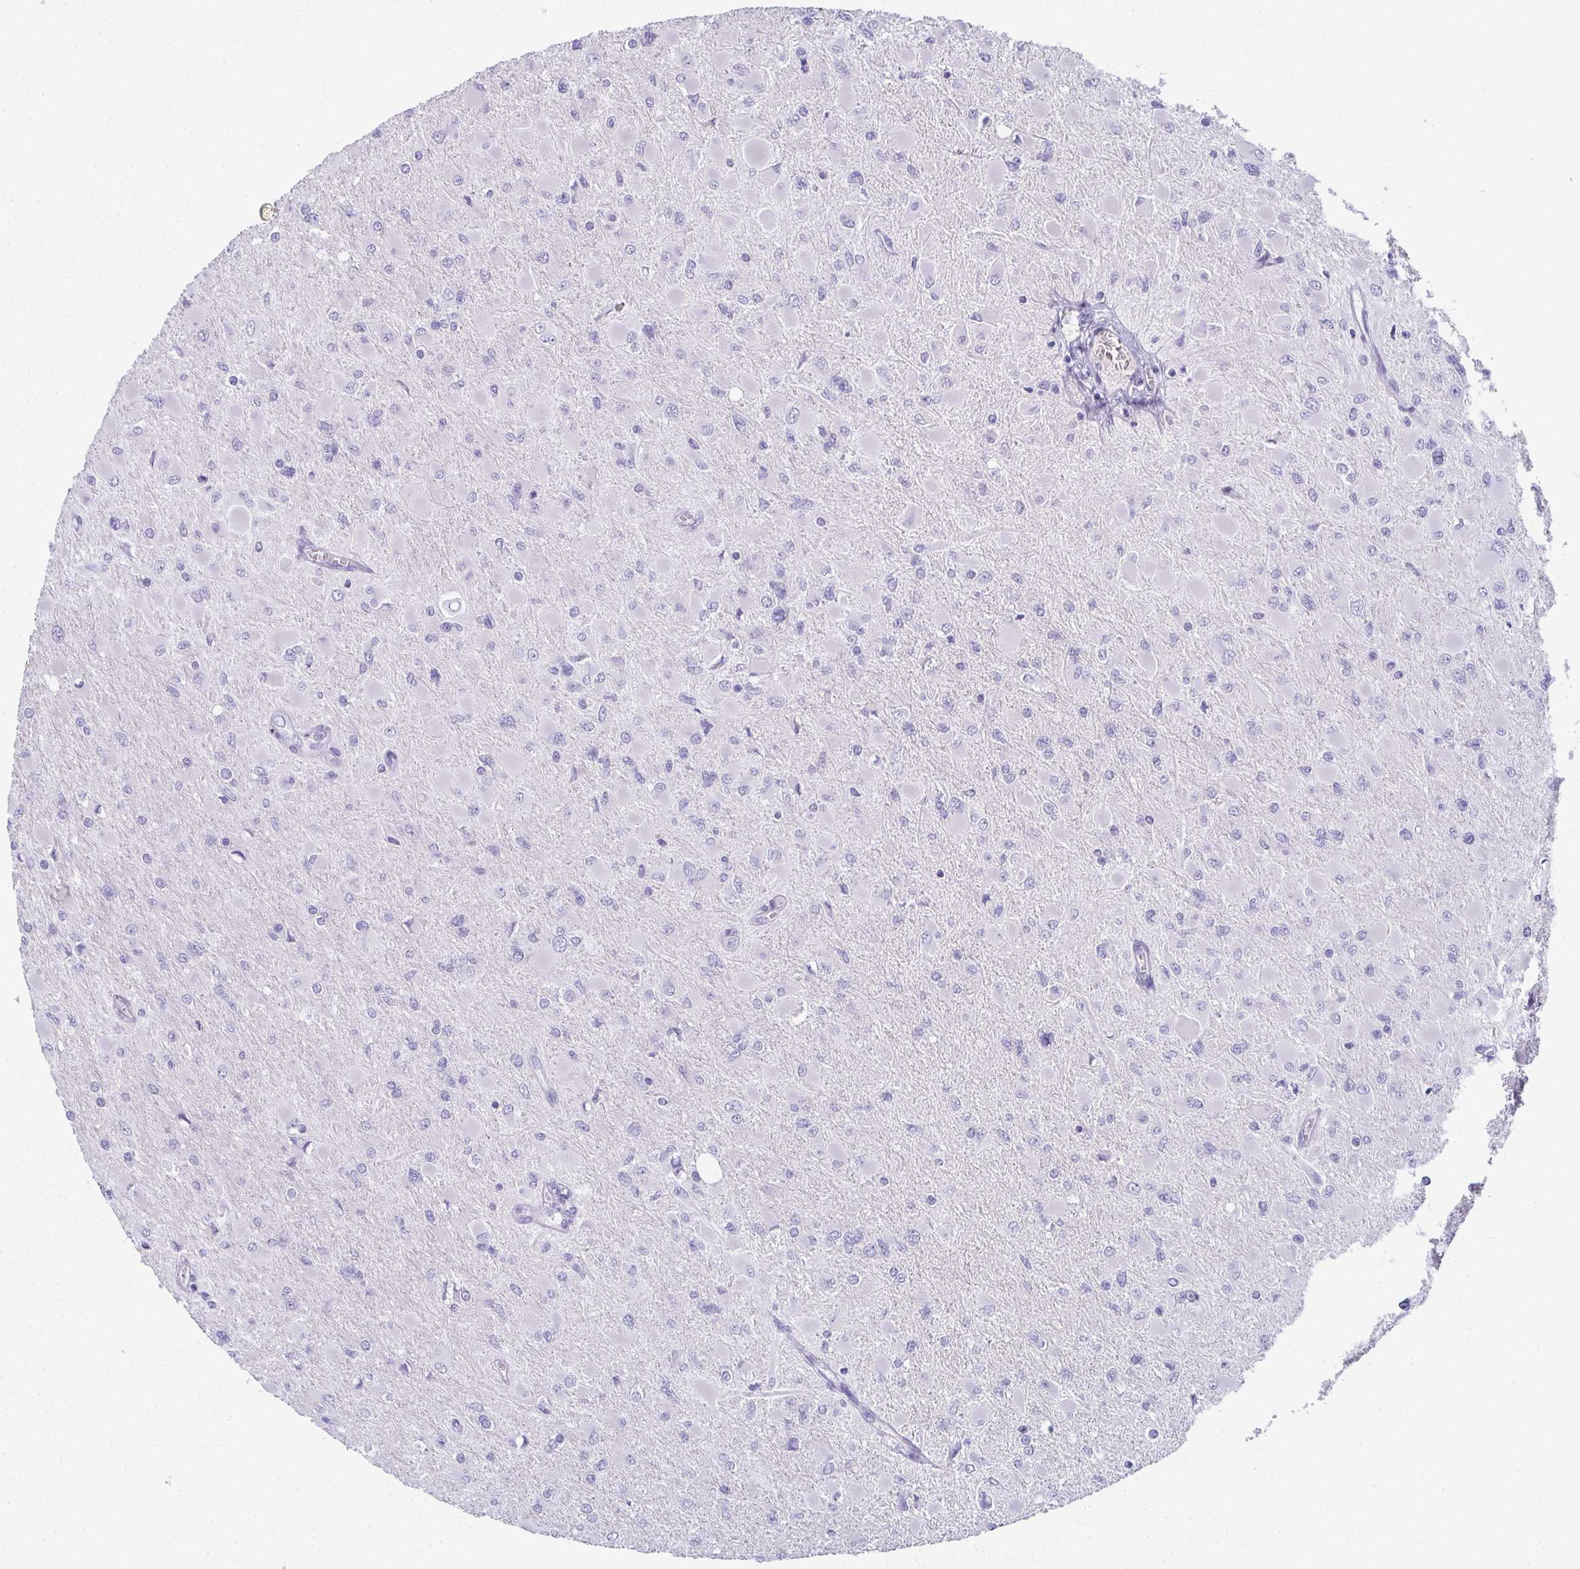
{"staining": {"intensity": "negative", "quantity": "none", "location": "none"}, "tissue": "glioma", "cell_type": "Tumor cells", "image_type": "cancer", "snomed": [{"axis": "morphology", "description": "Glioma, malignant, High grade"}, {"axis": "topography", "description": "Cerebral cortex"}], "caption": "Human glioma stained for a protein using immunohistochemistry (IHC) reveals no positivity in tumor cells.", "gene": "SLC36A2", "patient": {"sex": "female", "age": 36}}